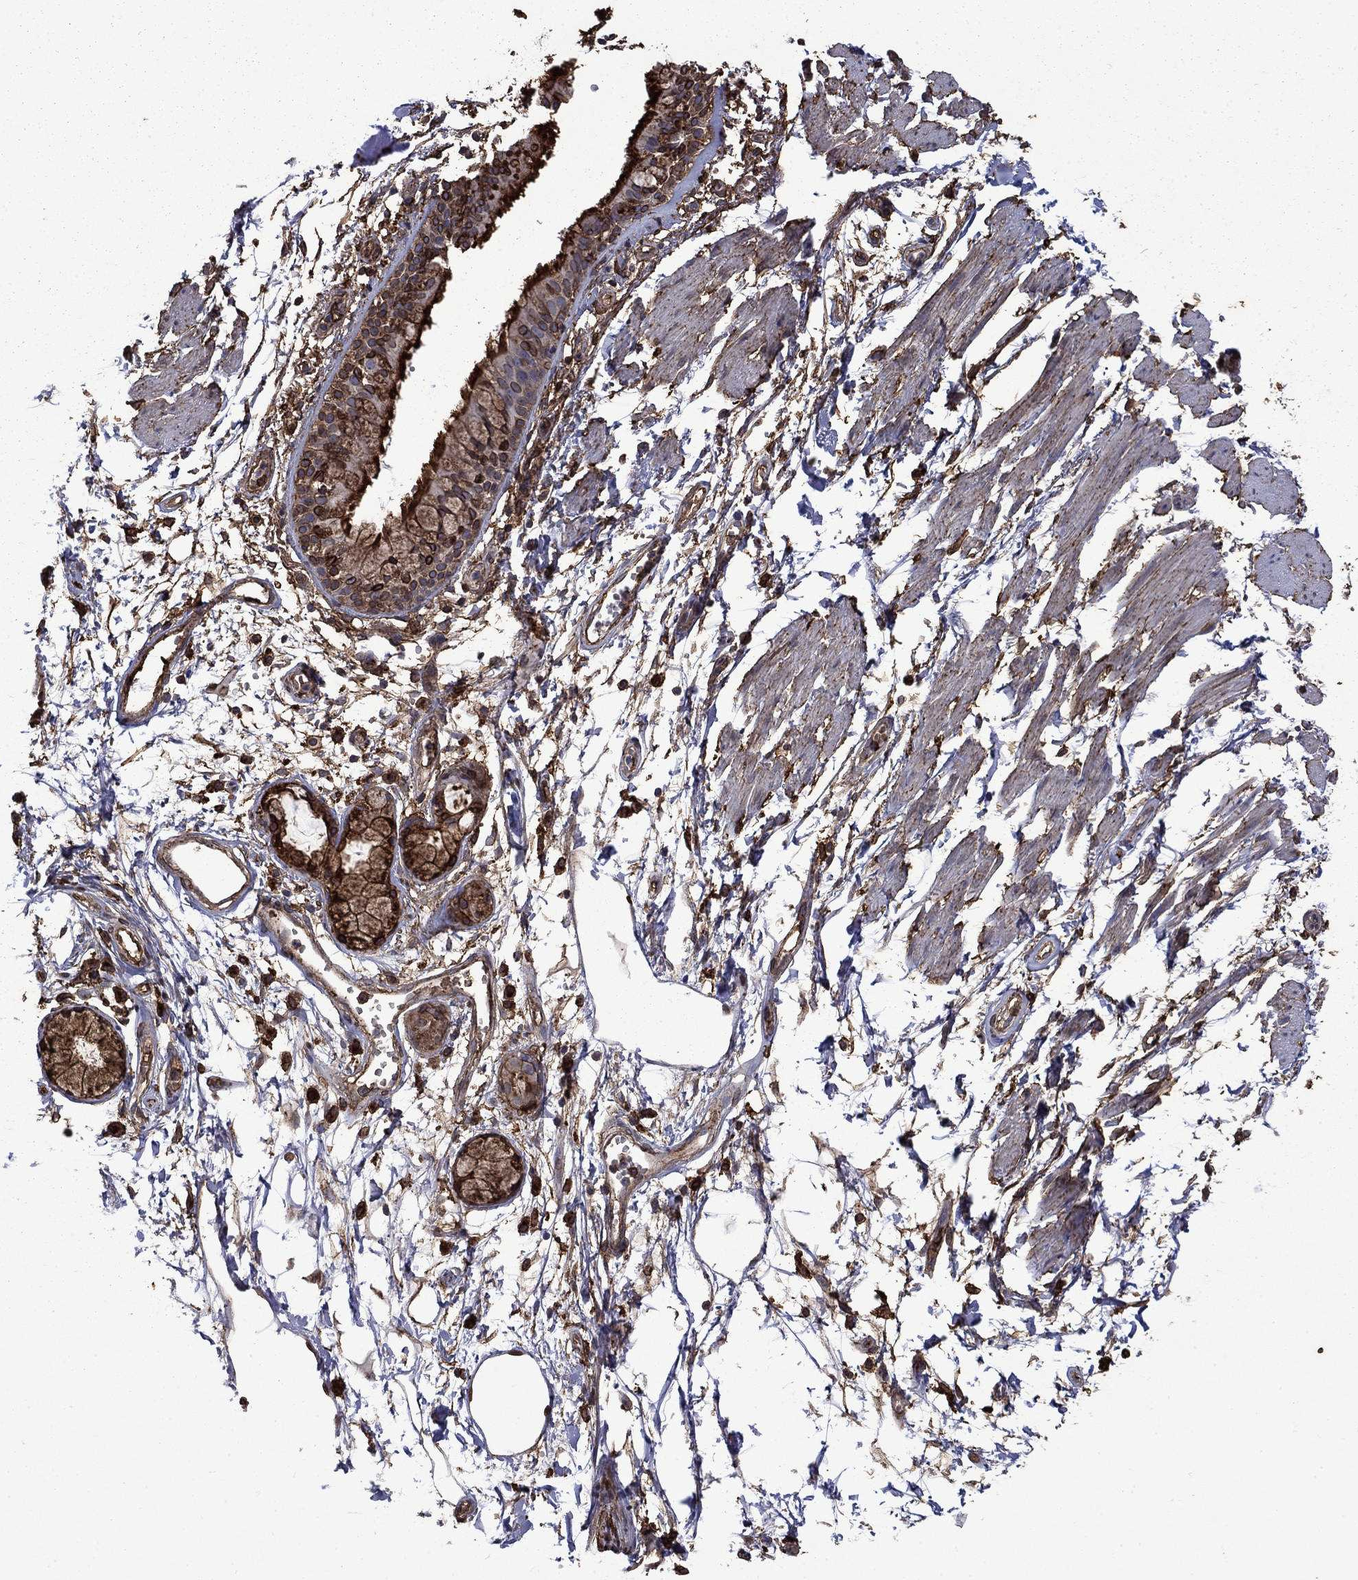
{"staining": {"intensity": "strong", "quantity": "25%-75%", "location": "cytoplasmic/membranous"}, "tissue": "soft tissue", "cell_type": "Fibroblasts", "image_type": "normal", "snomed": [{"axis": "morphology", "description": "Normal tissue, NOS"}, {"axis": "morphology", "description": "Squamous cell carcinoma, NOS"}, {"axis": "topography", "description": "Cartilage tissue"}, {"axis": "topography", "description": "Lung"}], "caption": "The micrograph demonstrates immunohistochemical staining of unremarkable soft tissue. There is strong cytoplasmic/membranous expression is seen in about 25%-75% of fibroblasts. (Brightfield microscopy of DAB IHC at high magnification).", "gene": "PLAU", "patient": {"sex": "male", "age": 66}}